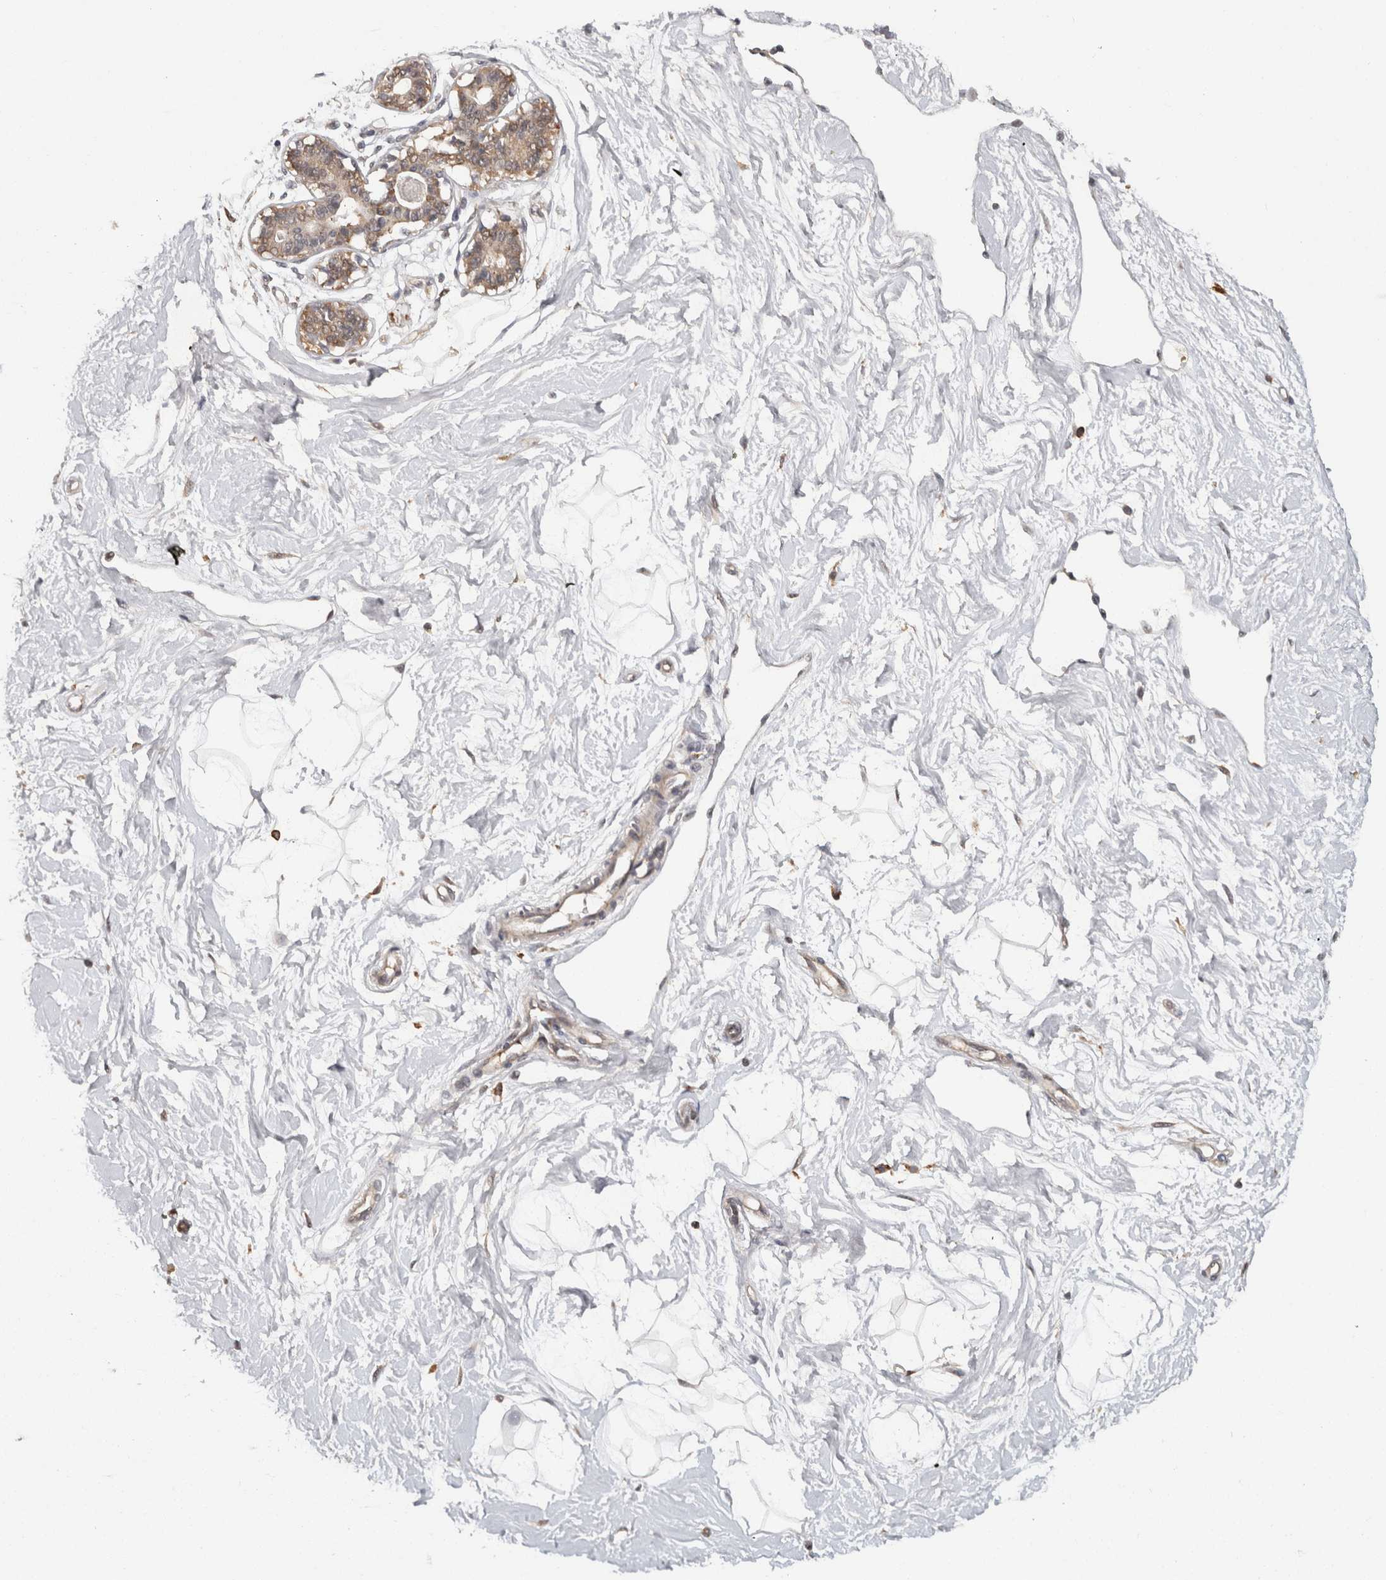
{"staining": {"intensity": "negative", "quantity": "none", "location": "none"}, "tissue": "breast", "cell_type": "Adipocytes", "image_type": "normal", "snomed": [{"axis": "morphology", "description": "Normal tissue, NOS"}, {"axis": "topography", "description": "Breast"}], "caption": "DAB (3,3'-diaminobenzidine) immunohistochemical staining of normal breast shows no significant positivity in adipocytes.", "gene": "ACAT2", "patient": {"sex": "female", "age": 45}}